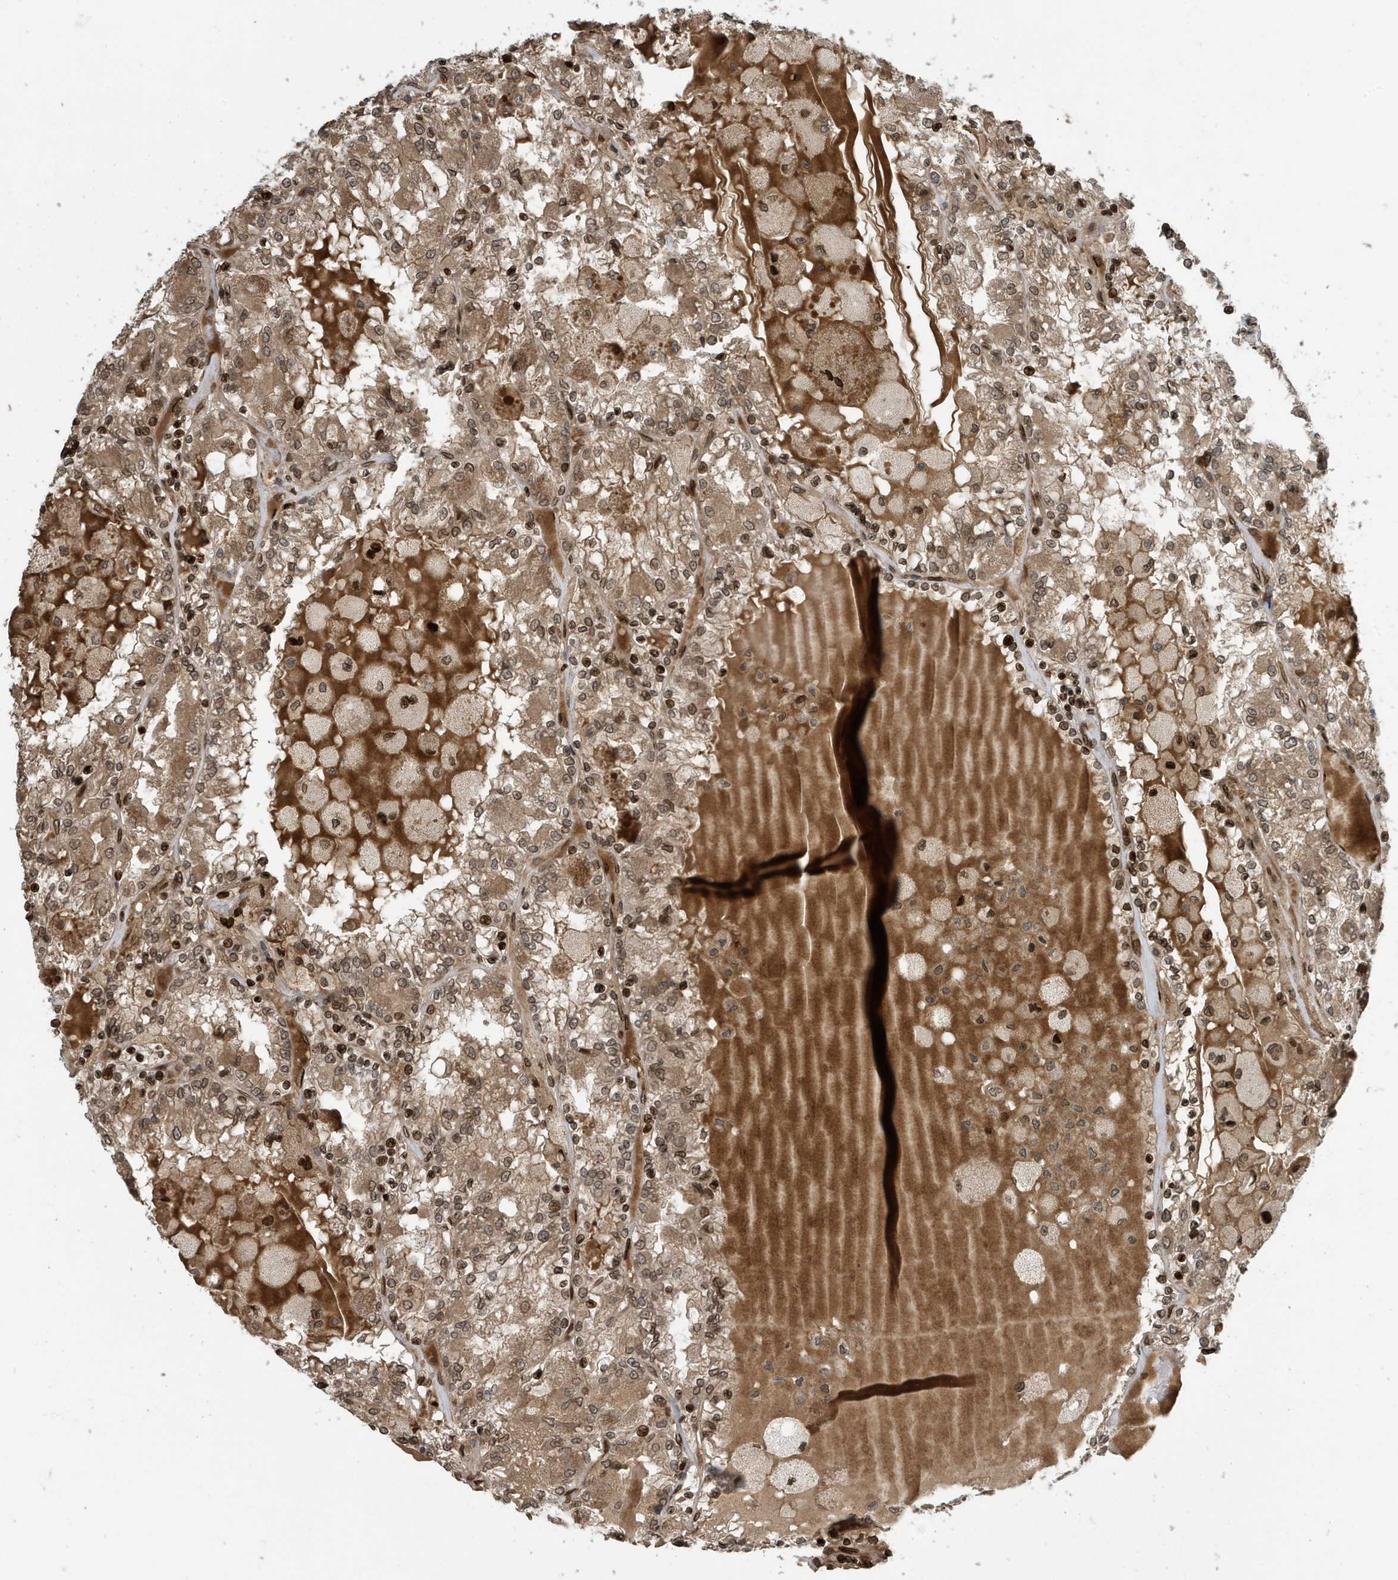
{"staining": {"intensity": "moderate", "quantity": ">75%", "location": "cytoplasmic/membranous,nuclear"}, "tissue": "renal cancer", "cell_type": "Tumor cells", "image_type": "cancer", "snomed": [{"axis": "morphology", "description": "Adenocarcinoma, NOS"}, {"axis": "topography", "description": "Kidney"}], "caption": "Protein staining of renal cancer (adenocarcinoma) tissue demonstrates moderate cytoplasmic/membranous and nuclear expression in about >75% of tumor cells.", "gene": "DUSP18", "patient": {"sex": "female", "age": 56}}